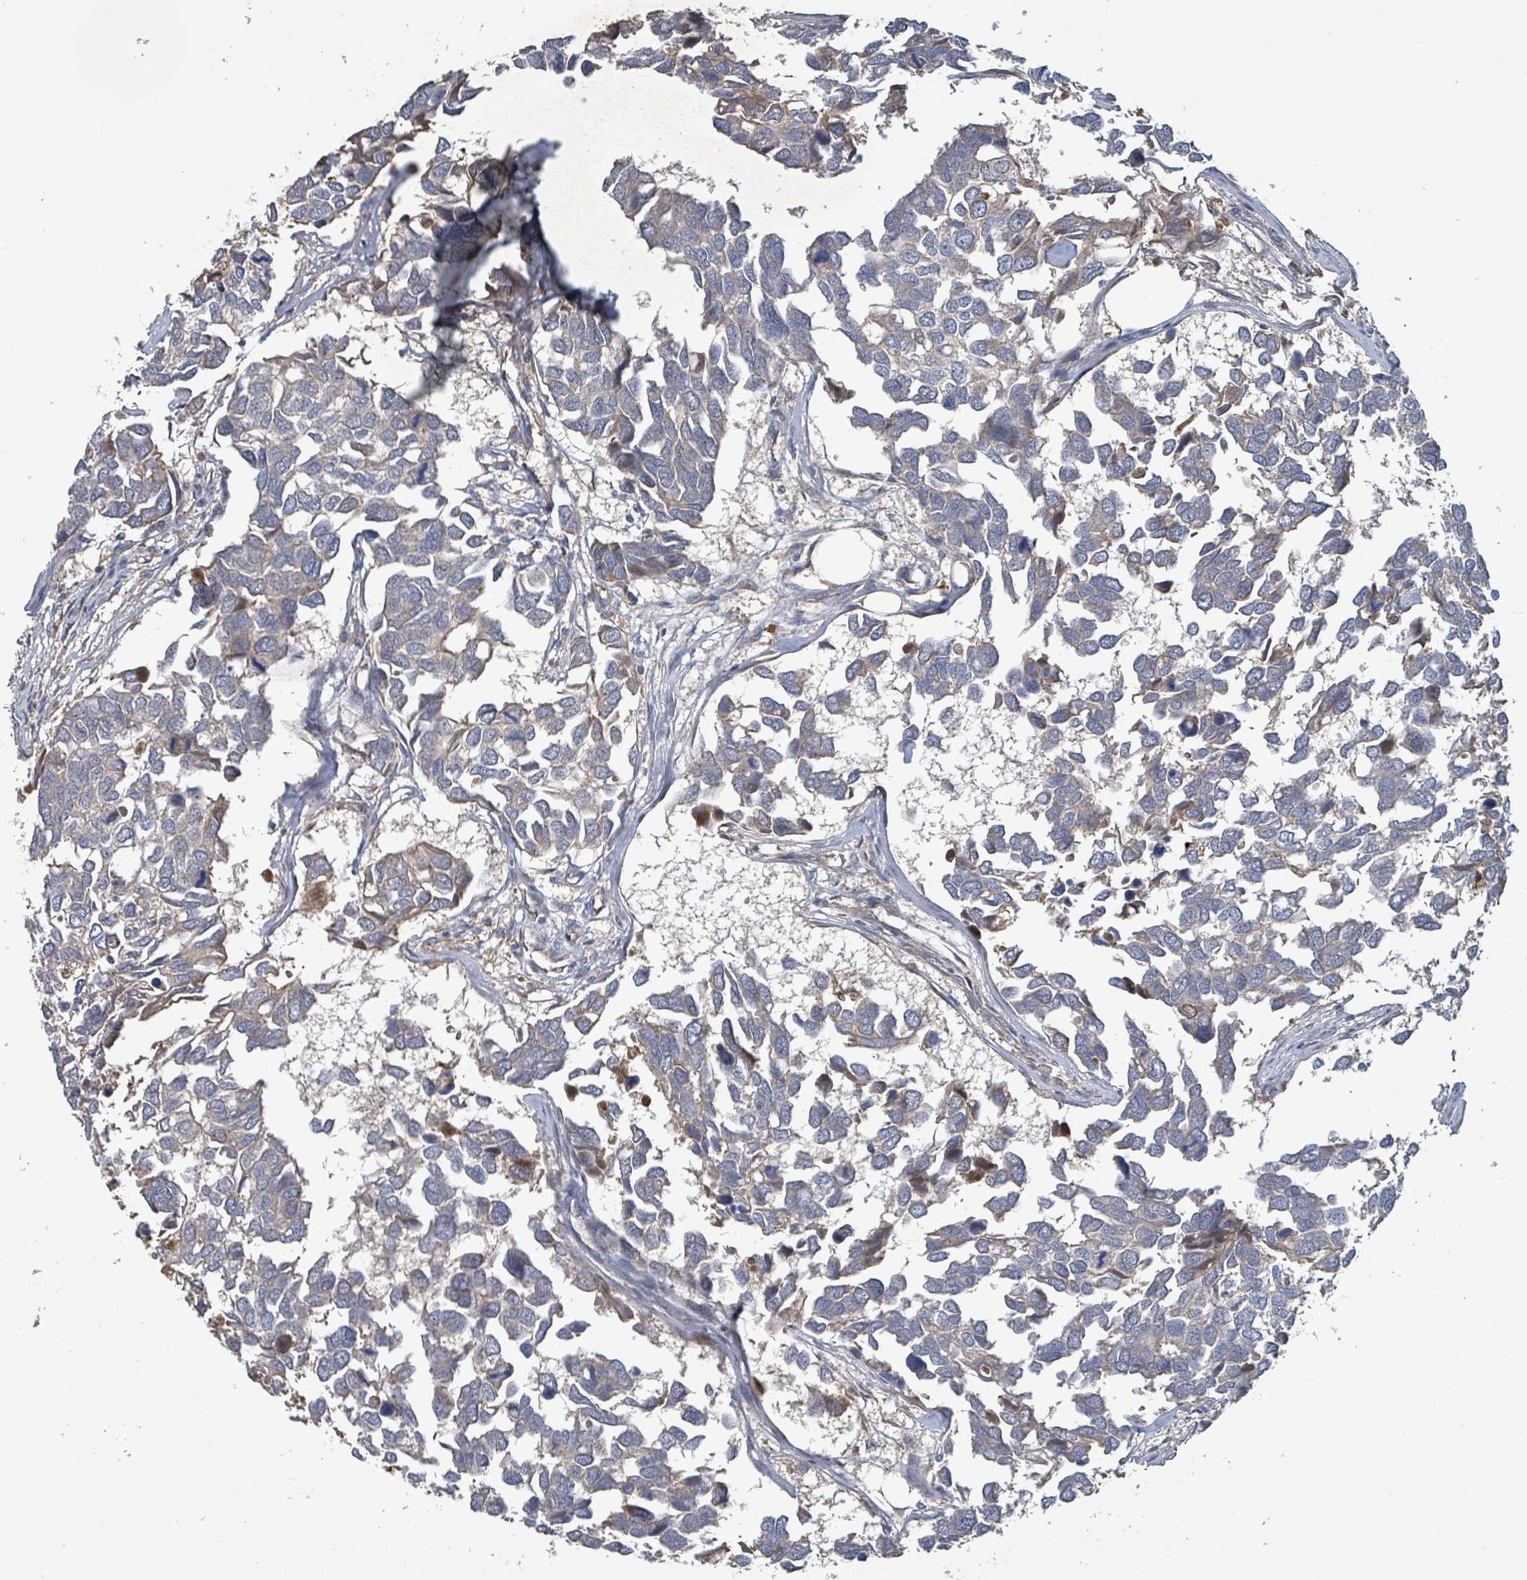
{"staining": {"intensity": "weak", "quantity": "25%-75%", "location": "cytoplasmic/membranous"}, "tissue": "breast cancer", "cell_type": "Tumor cells", "image_type": "cancer", "snomed": [{"axis": "morphology", "description": "Duct carcinoma"}, {"axis": "topography", "description": "Breast"}], "caption": "DAB (3,3'-diaminobenzidine) immunohistochemical staining of human breast cancer (intraductal carcinoma) exhibits weak cytoplasmic/membranous protein staining in approximately 25%-75% of tumor cells.", "gene": "STARD4", "patient": {"sex": "female", "age": 83}}